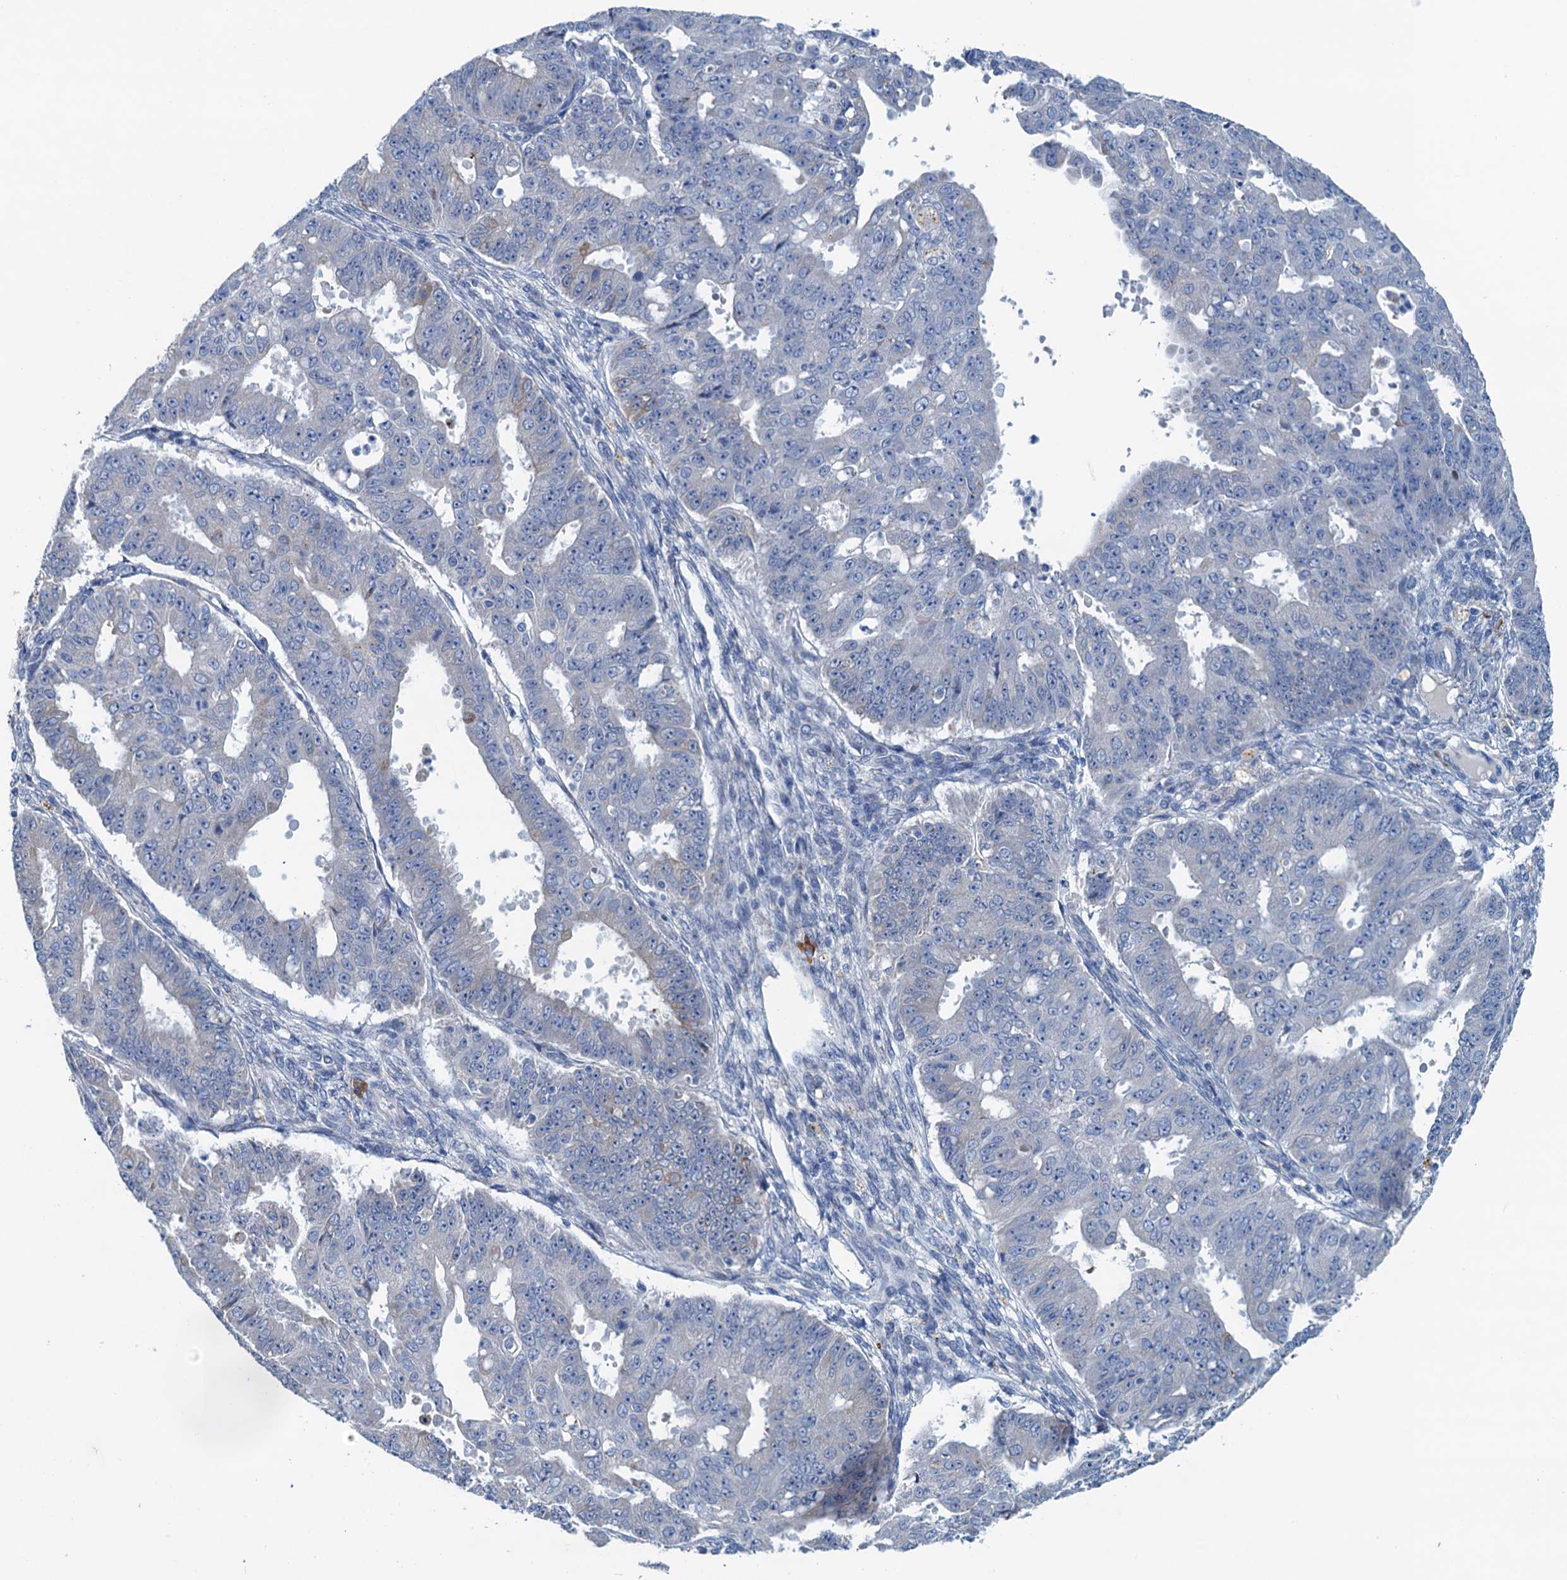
{"staining": {"intensity": "negative", "quantity": "none", "location": "none"}, "tissue": "ovarian cancer", "cell_type": "Tumor cells", "image_type": "cancer", "snomed": [{"axis": "morphology", "description": "Carcinoma, endometroid"}, {"axis": "topography", "description": "Appendix"}, {"axis": "topography", "description": "Ovary"}], "caption": "IHC histopathology image of endometroid carcinoma (ovarian) stained for a protein (brown), which demonstrates no staining in tumor cells.", "gene": "CBLIF", "patient": {"sex": "female", "age": 42}}